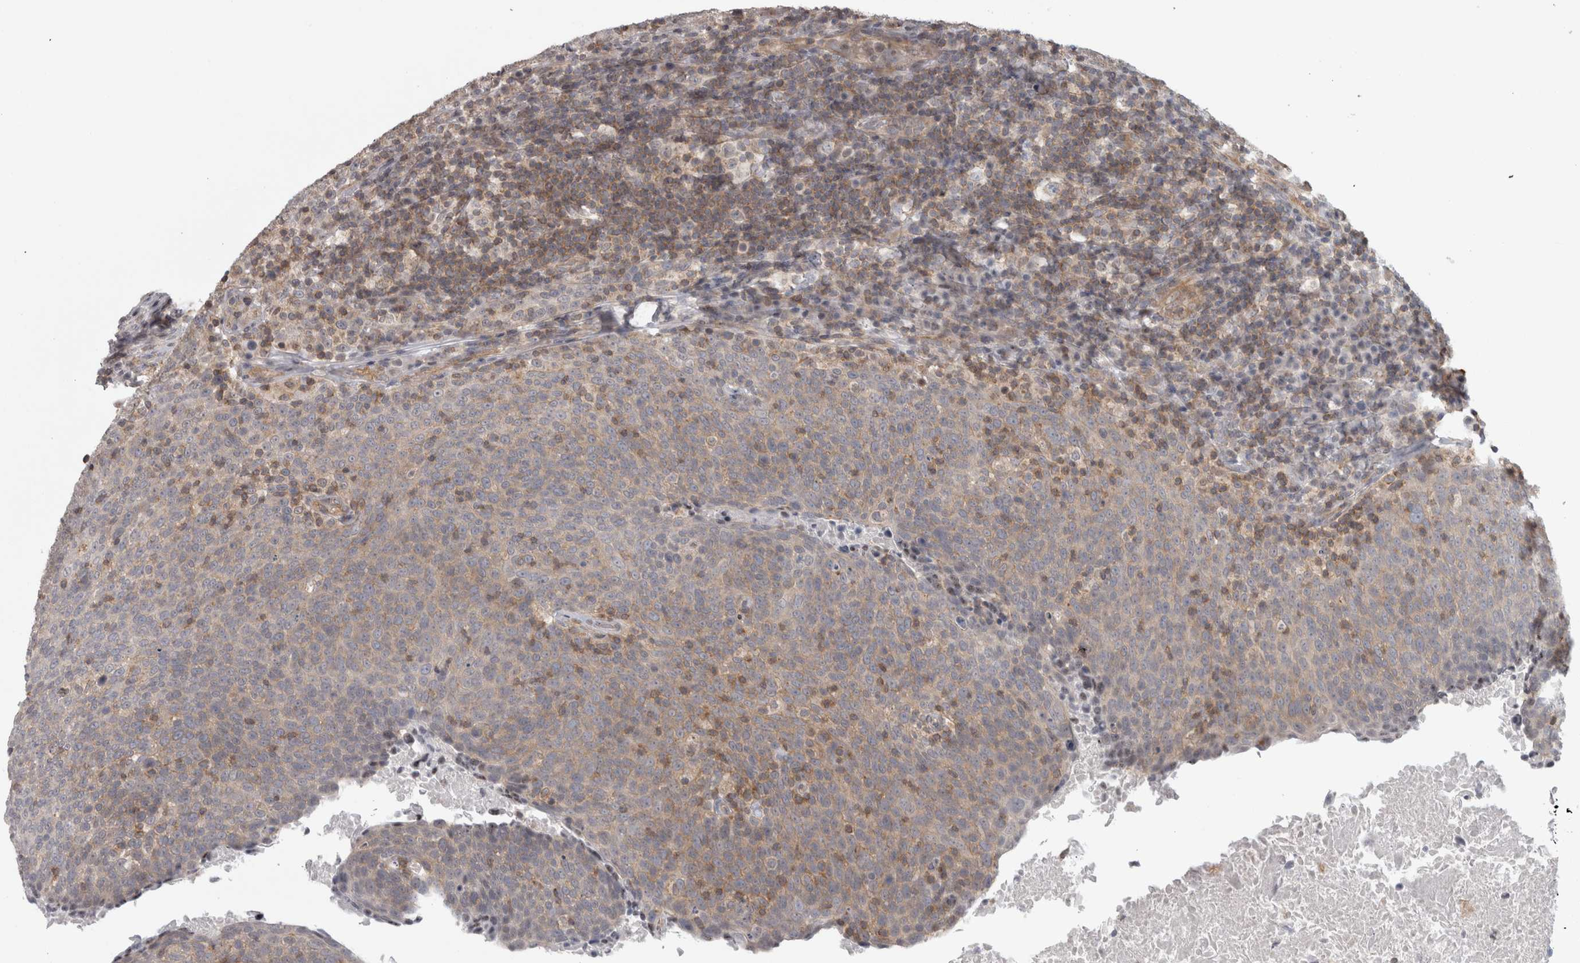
{"staining": {"intensity": "weak", "quantity": ">75%", "location": "cytoplasmic/membranous"}, "tissue": "head and neck cancer", "cell_type": "Tumor cells", "image_type": "cancer", "snomed": [{"axis": "morphology", "description": "Squamous cell carcinoma, NOS"}, {"axis": "morphology", "description": "Squamous cell carcinoma, metastatic, NOS"}, {"axis": "topography", "description": "Lymph node"}, {"axis": "topography", "description": "Head-Neck"}], "caption": "IHC image of human head and neck cancer stained for a protein (brown), which displays low levels of weak cytoplasmic/membranous expression in about >75% of tumor cells.", "gene": "PPP1R12B", "patient": {"sex": "male", "age": 62}}